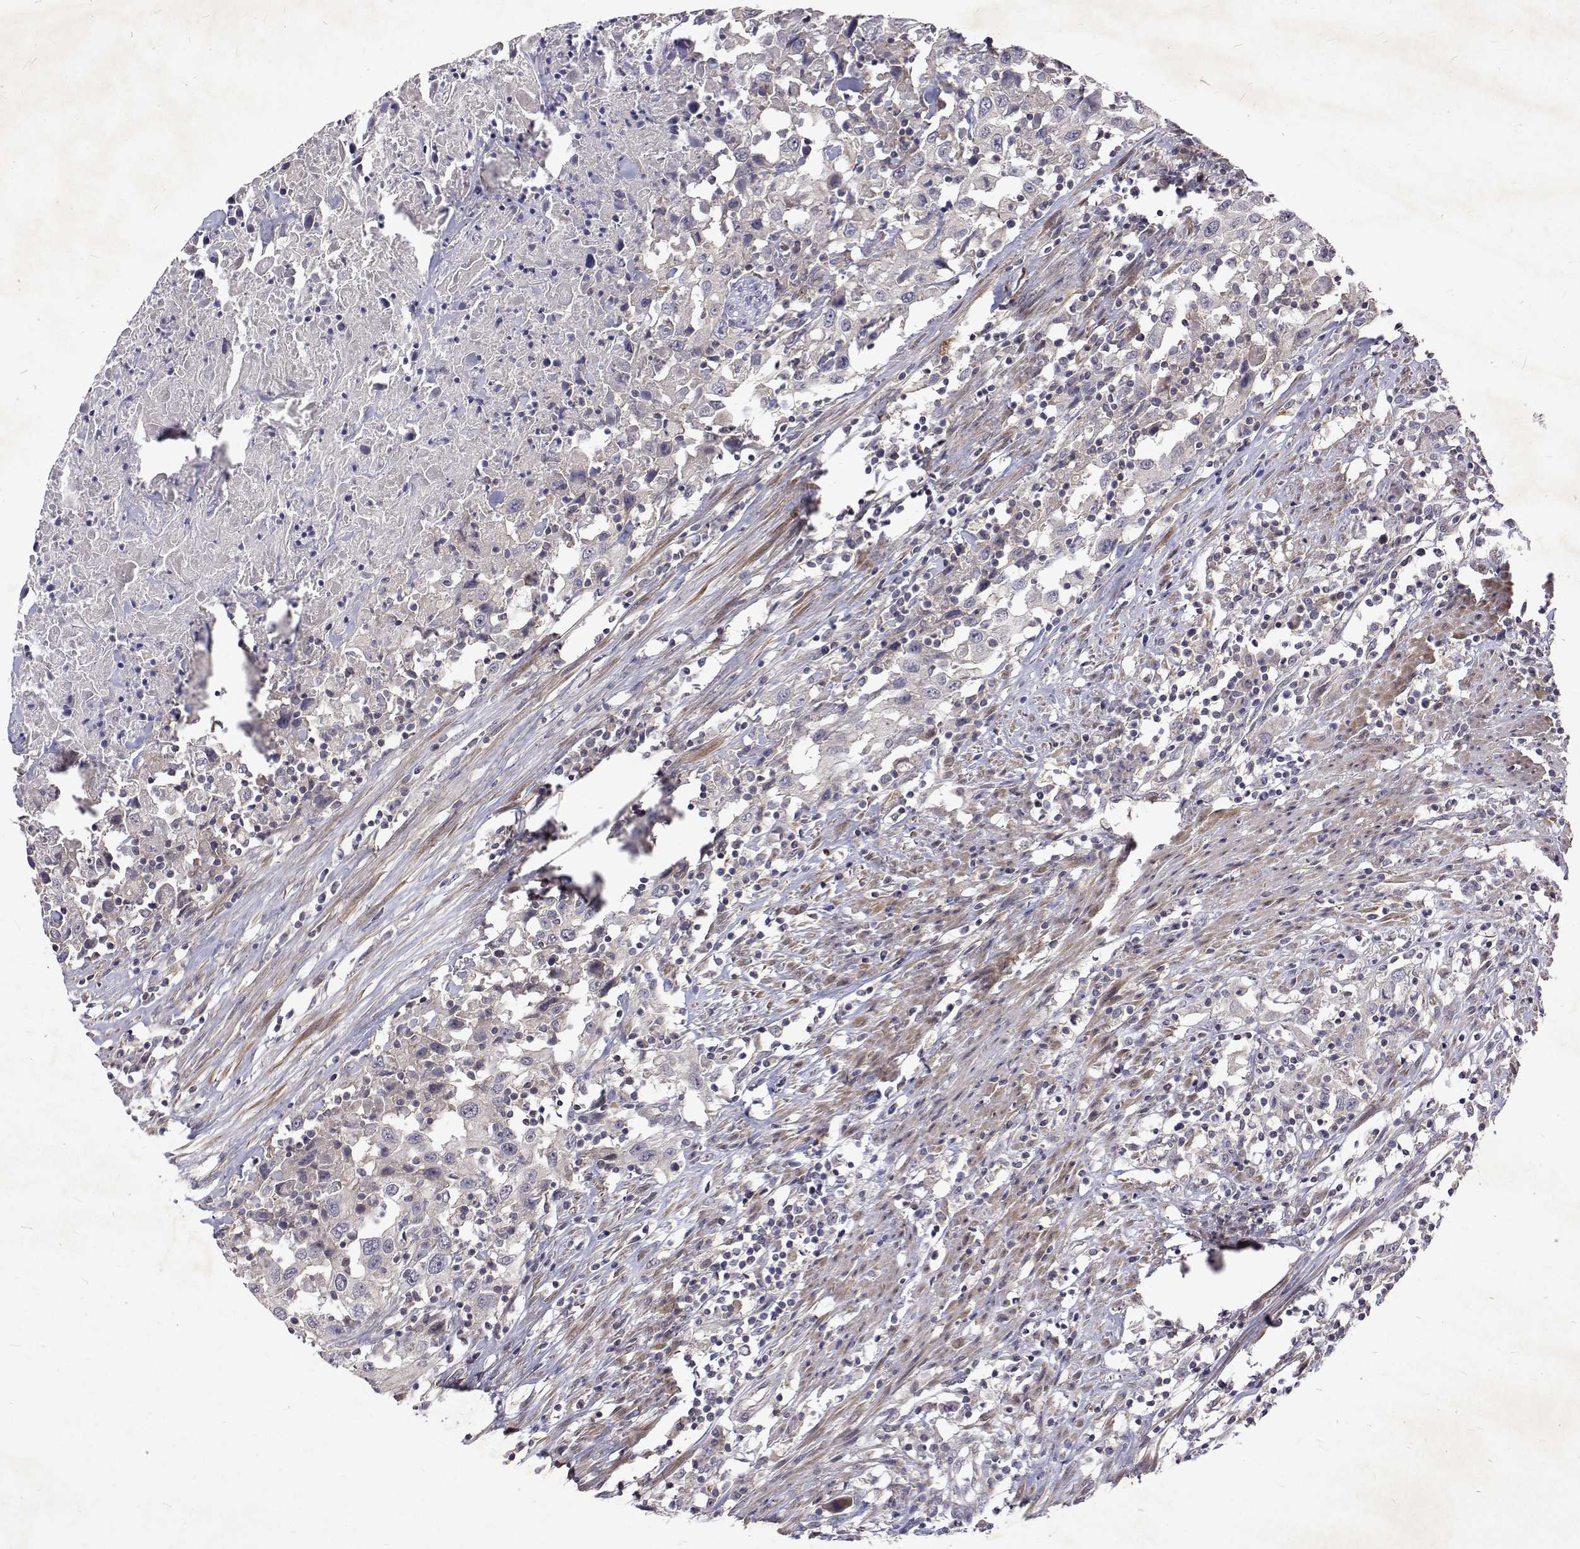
{"staining": {"intensity": "negative", "quantity": "none", "location": "none"}, "tissue": "urothelial cancer", "cell_type": "Tumor cells", "image_type": "cancer", "snomed": [{"axis": "morphology", "description": "Urothelial carcinoma, High grade"}, {"axis": "topography", "description": "Urinary bladder"}], "caption": "The histopathology image exhibits no staining of tumor cells in urothelial carcinoma (high-grade). (DAB IHC, high magnification).", "gene": "ALKBH8", "patient": {"sex": "male", "age": 61}}